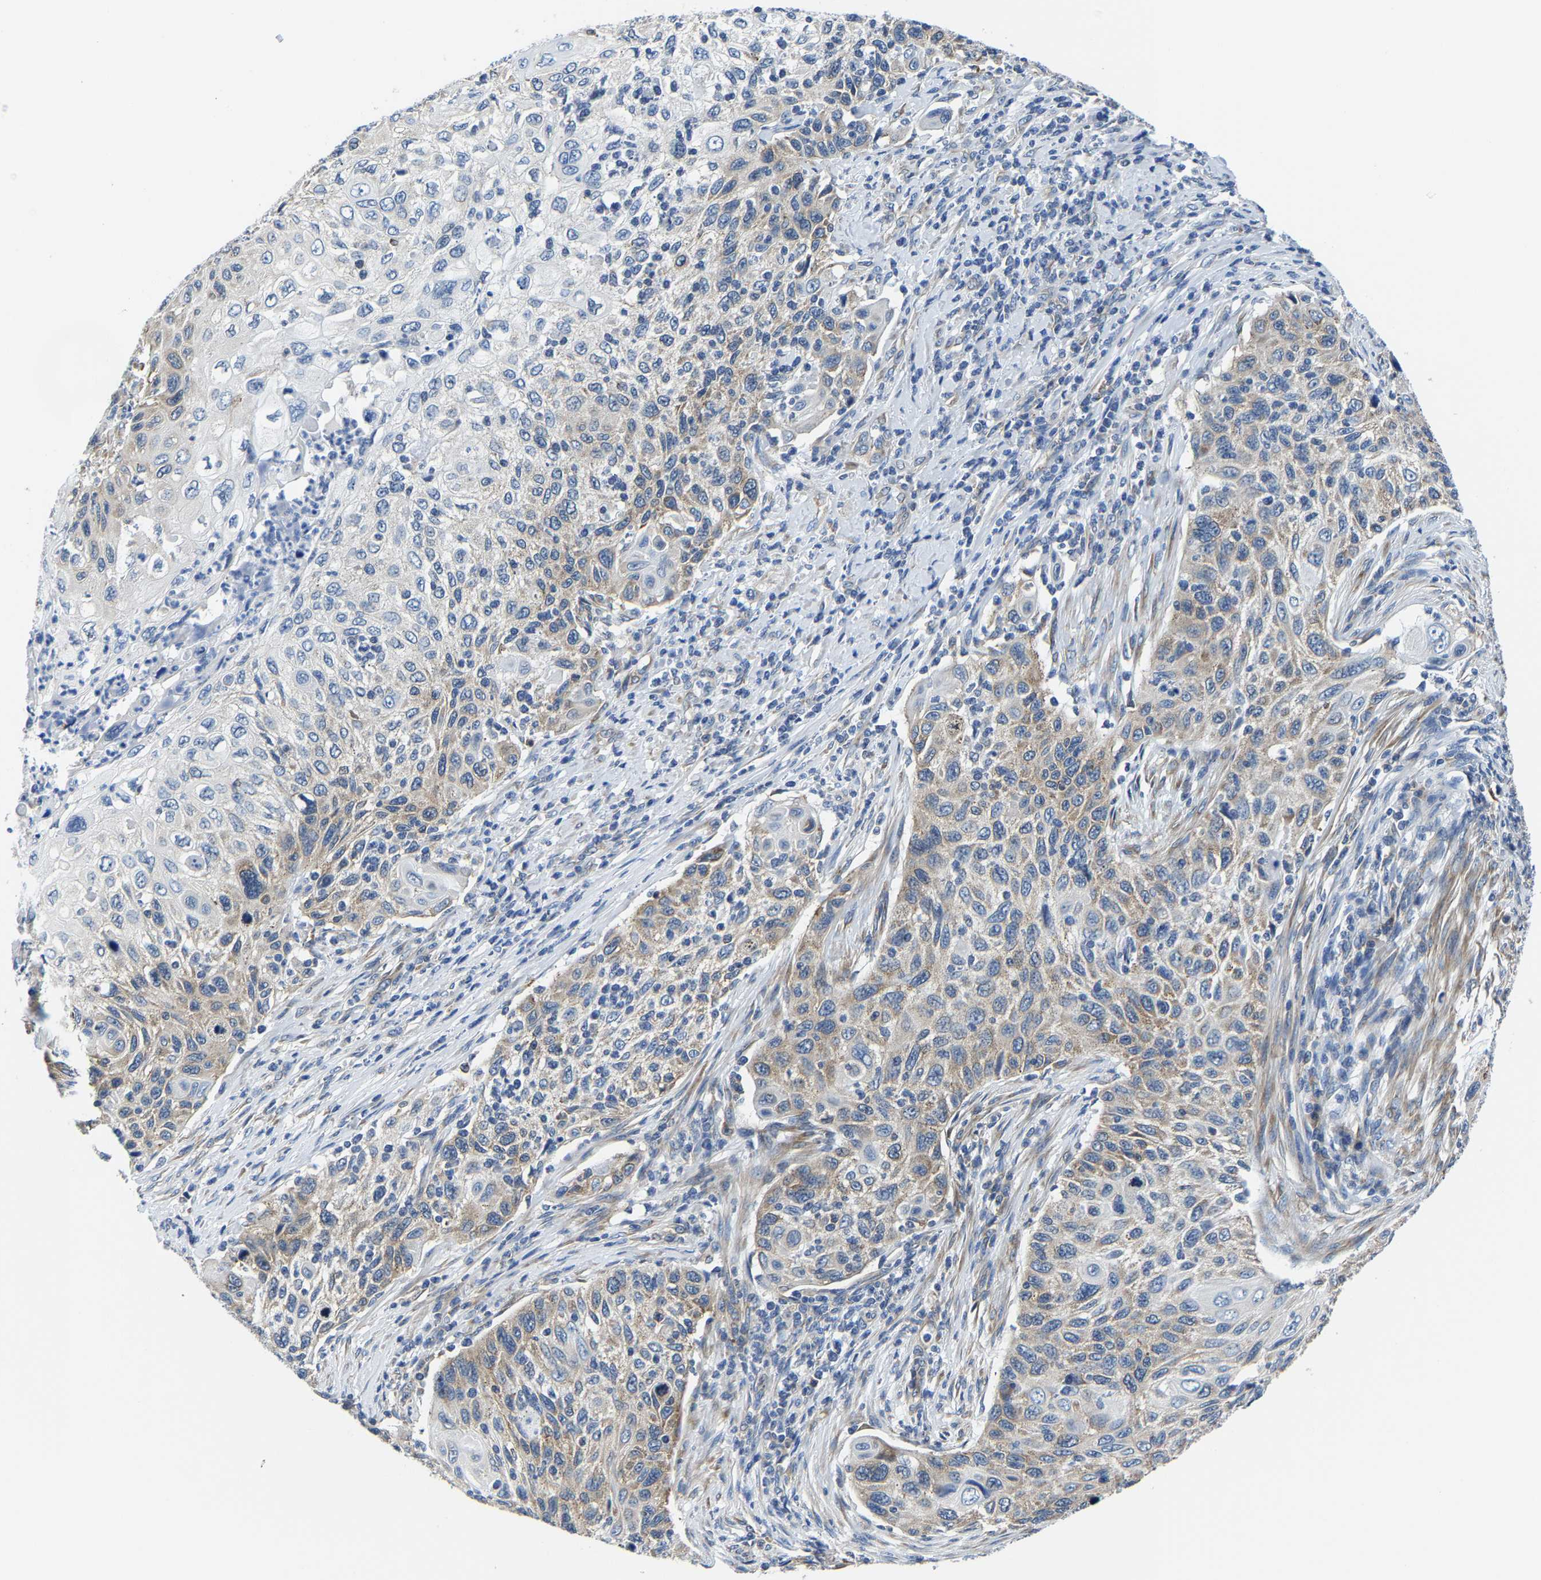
{"staining": {"intensity": "weak", "quantity": "<25%", "location": "cytoplasmic/membranous"}, "tissue": "cervical cancer", "cell_type": "Tumor cells", "image_type": "cancer", "snomed": [{"axis": "morphology", "description": "Squamous cell carcinoma, NOS"}, {"axis": "topography", "description": "Cervix"}], "caption": "Tumor cells show no significant protein positivity in squamous cell carcinoma (cervical). The staining was performed using DAB (3,3'-diaminobenzidine) to visualize the protein expression in brown, while the nuclei were stained in blue with hematoxylin (Magnification: 20x).", "gene": "G3BP2", "patient": {"sex": "female", "age": 70}}